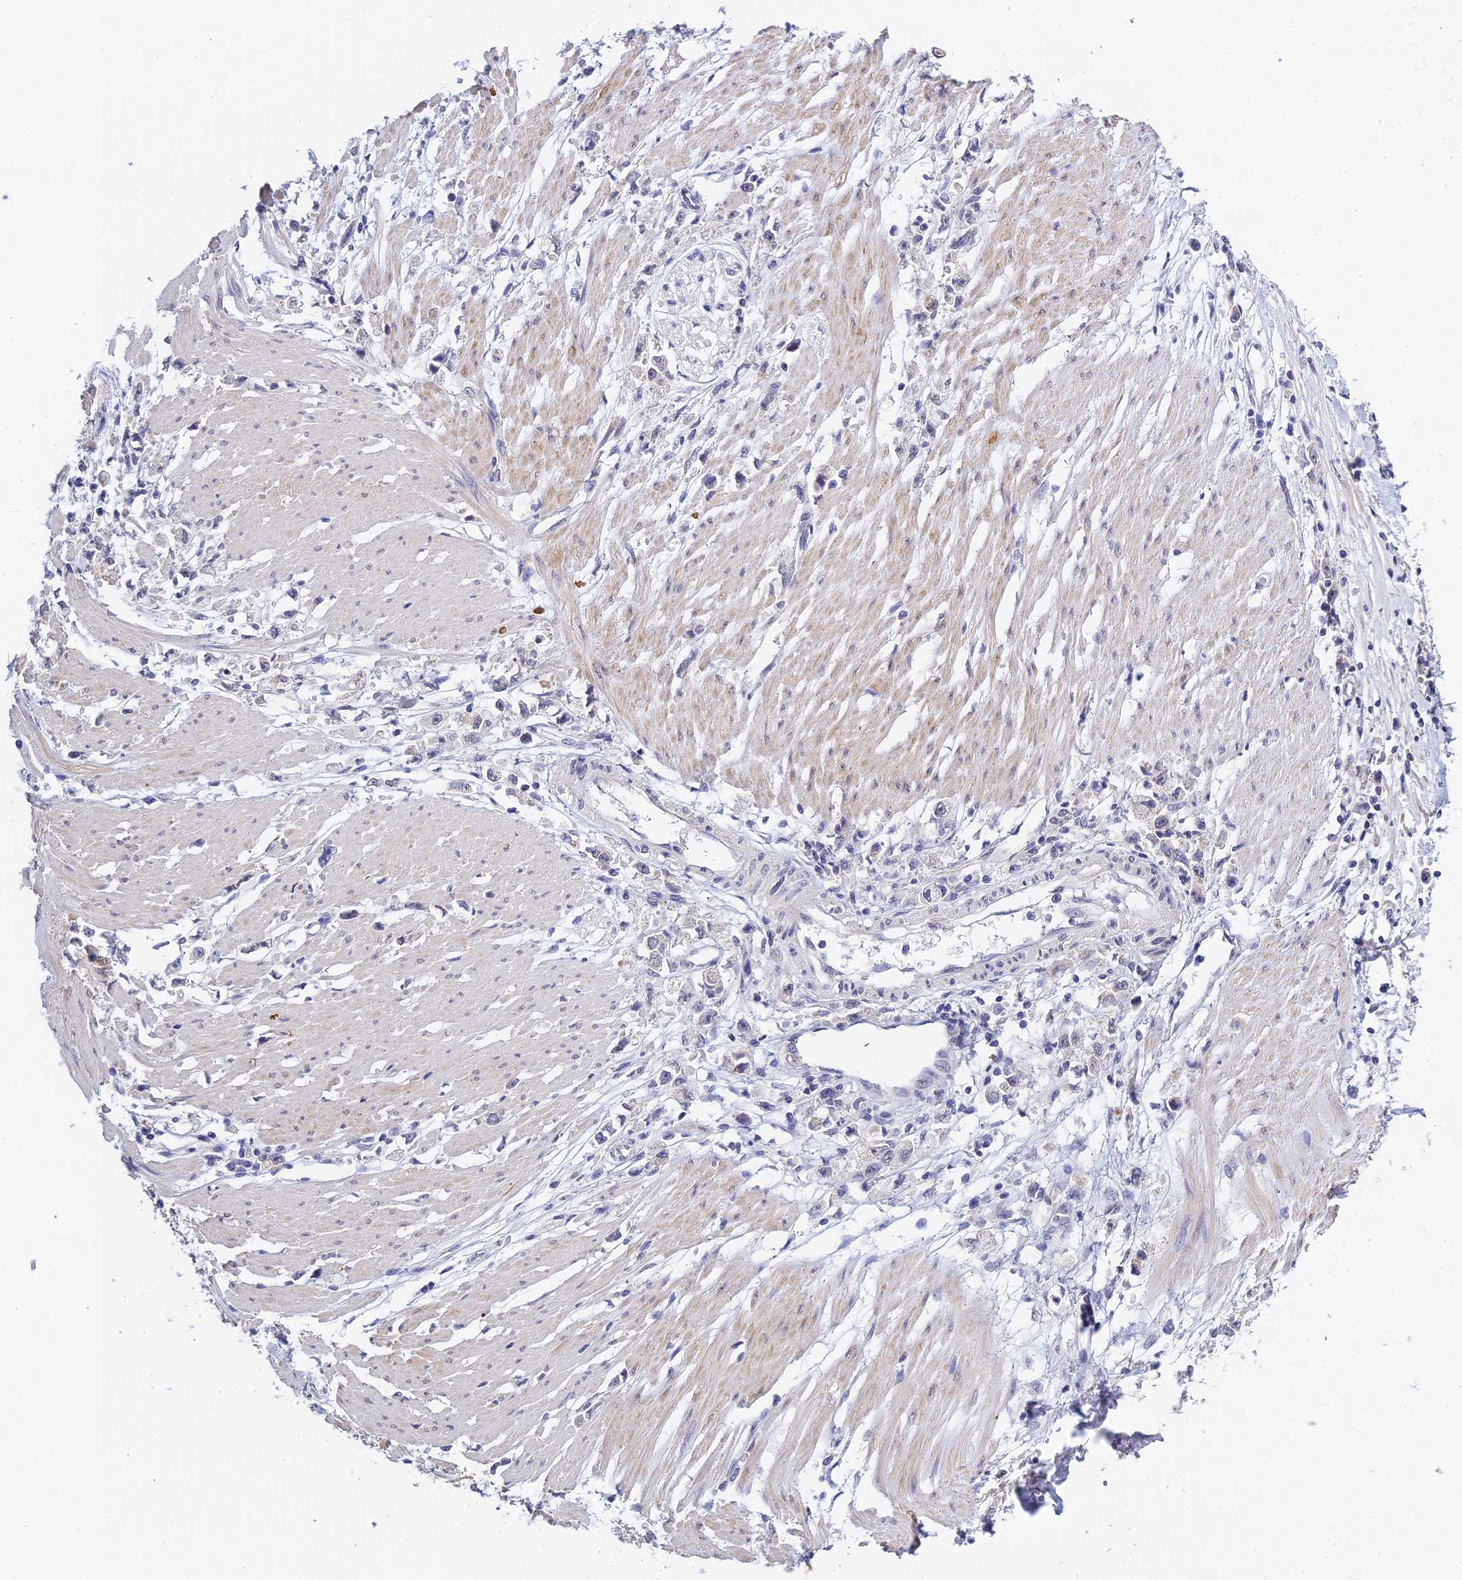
{"staining": {"intensity": "negative", "quantity": "none", "location": "none"}, "tissue": "stomach cancer", "cell_type": "Tumor cells", "image_type": "cancer", "snomed": [{"axis": "morphology", "description": "Adenocarcinoma, NOS"}, {"axis": "topography", "description": "Stomach"}], "caption": "This is an IHC photomicrograph of human adenocarcinoma (stomach). There is no positivity in tumor cells.", "gene": "HOXB1", "patient": {"sex": "female", "age": 59}}